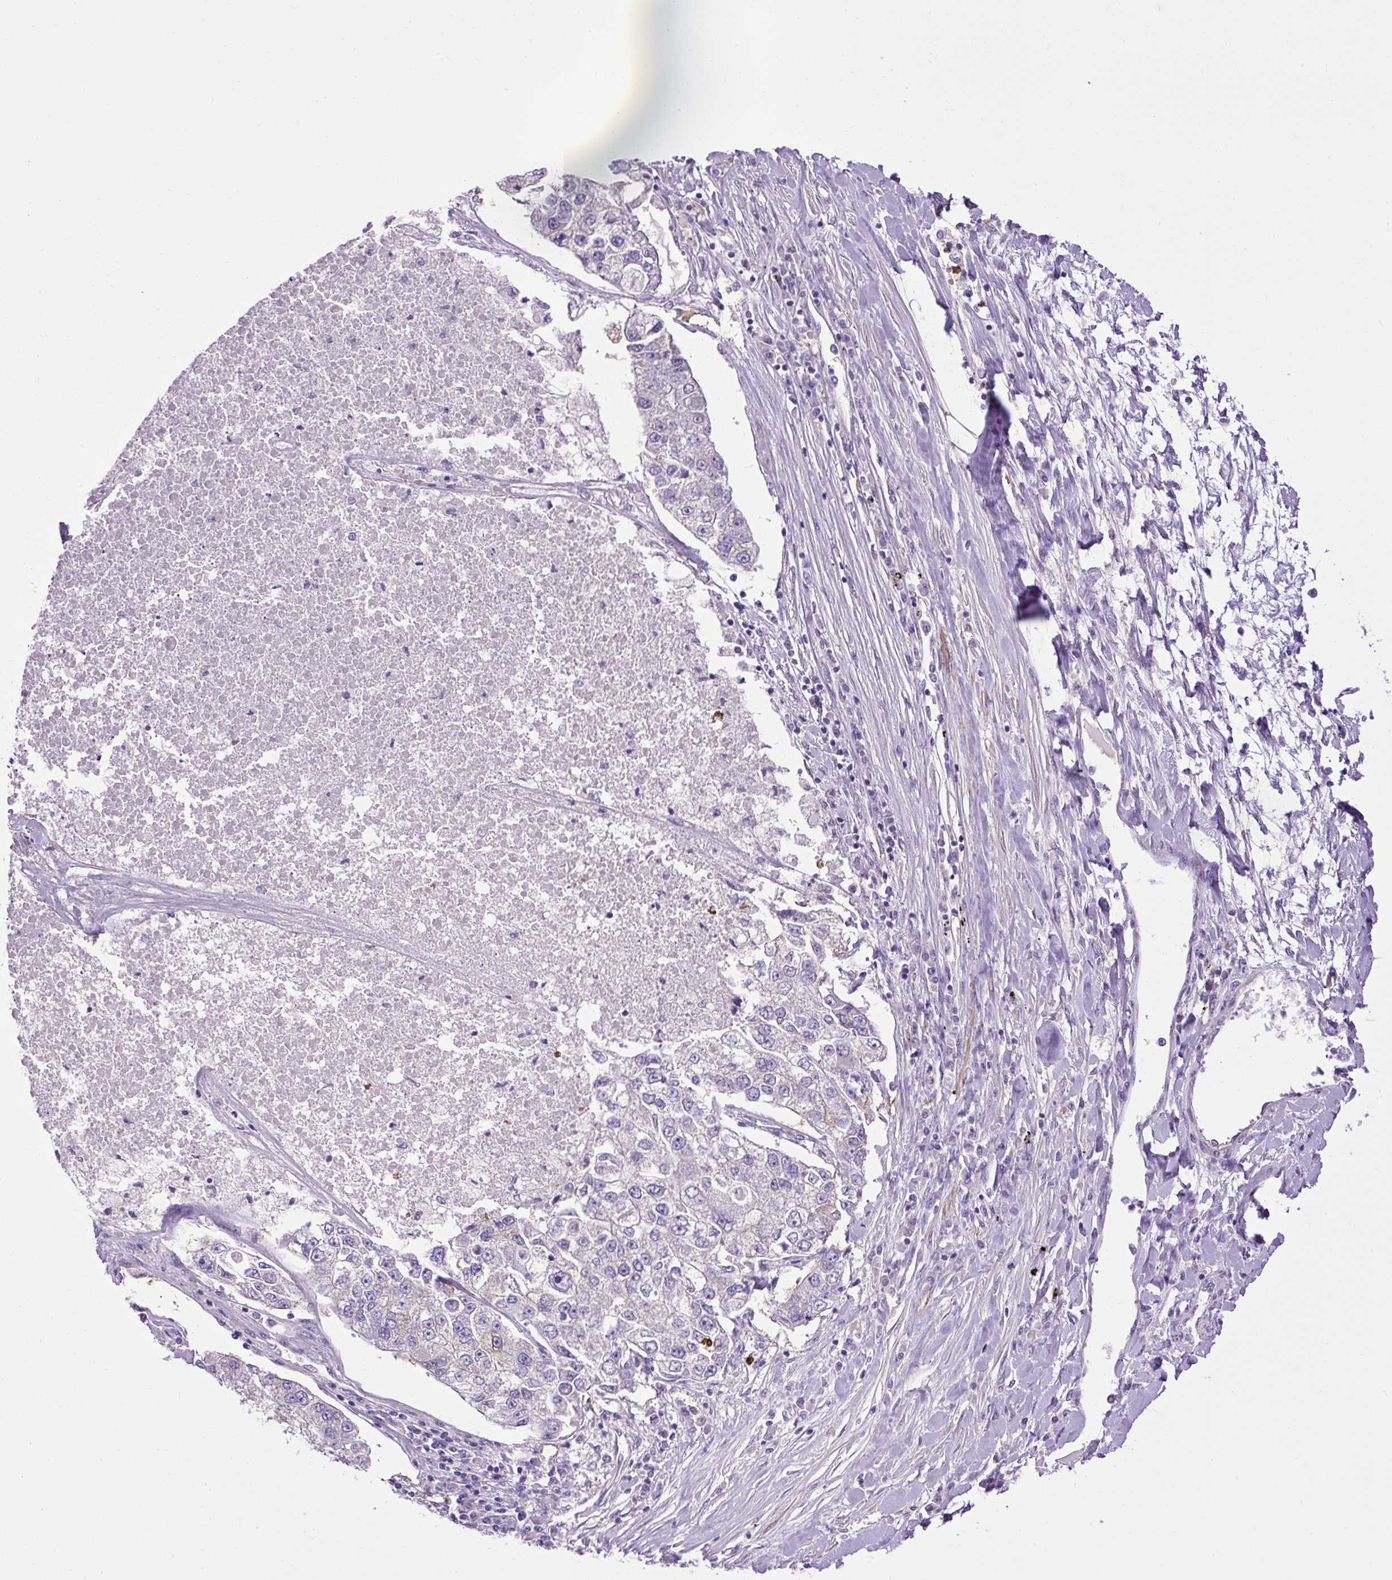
{"staining": {"intensity": "negative", "quantity": "none", "location": "none"}, "tissue": "lung cancer", "cell_type": "Tumor cells", "image_type": "cancer", "snomed": [{"axis": "morphology", "description": "Adenocarcinoma, NOS"}, {"axis": "topography", "description": "Lung"}], "caption": "IHC of human lung cancer reveals no positivity in tumor cells.", "gene": "VWA7", "patient": {"sex": "male", "age": 49}}